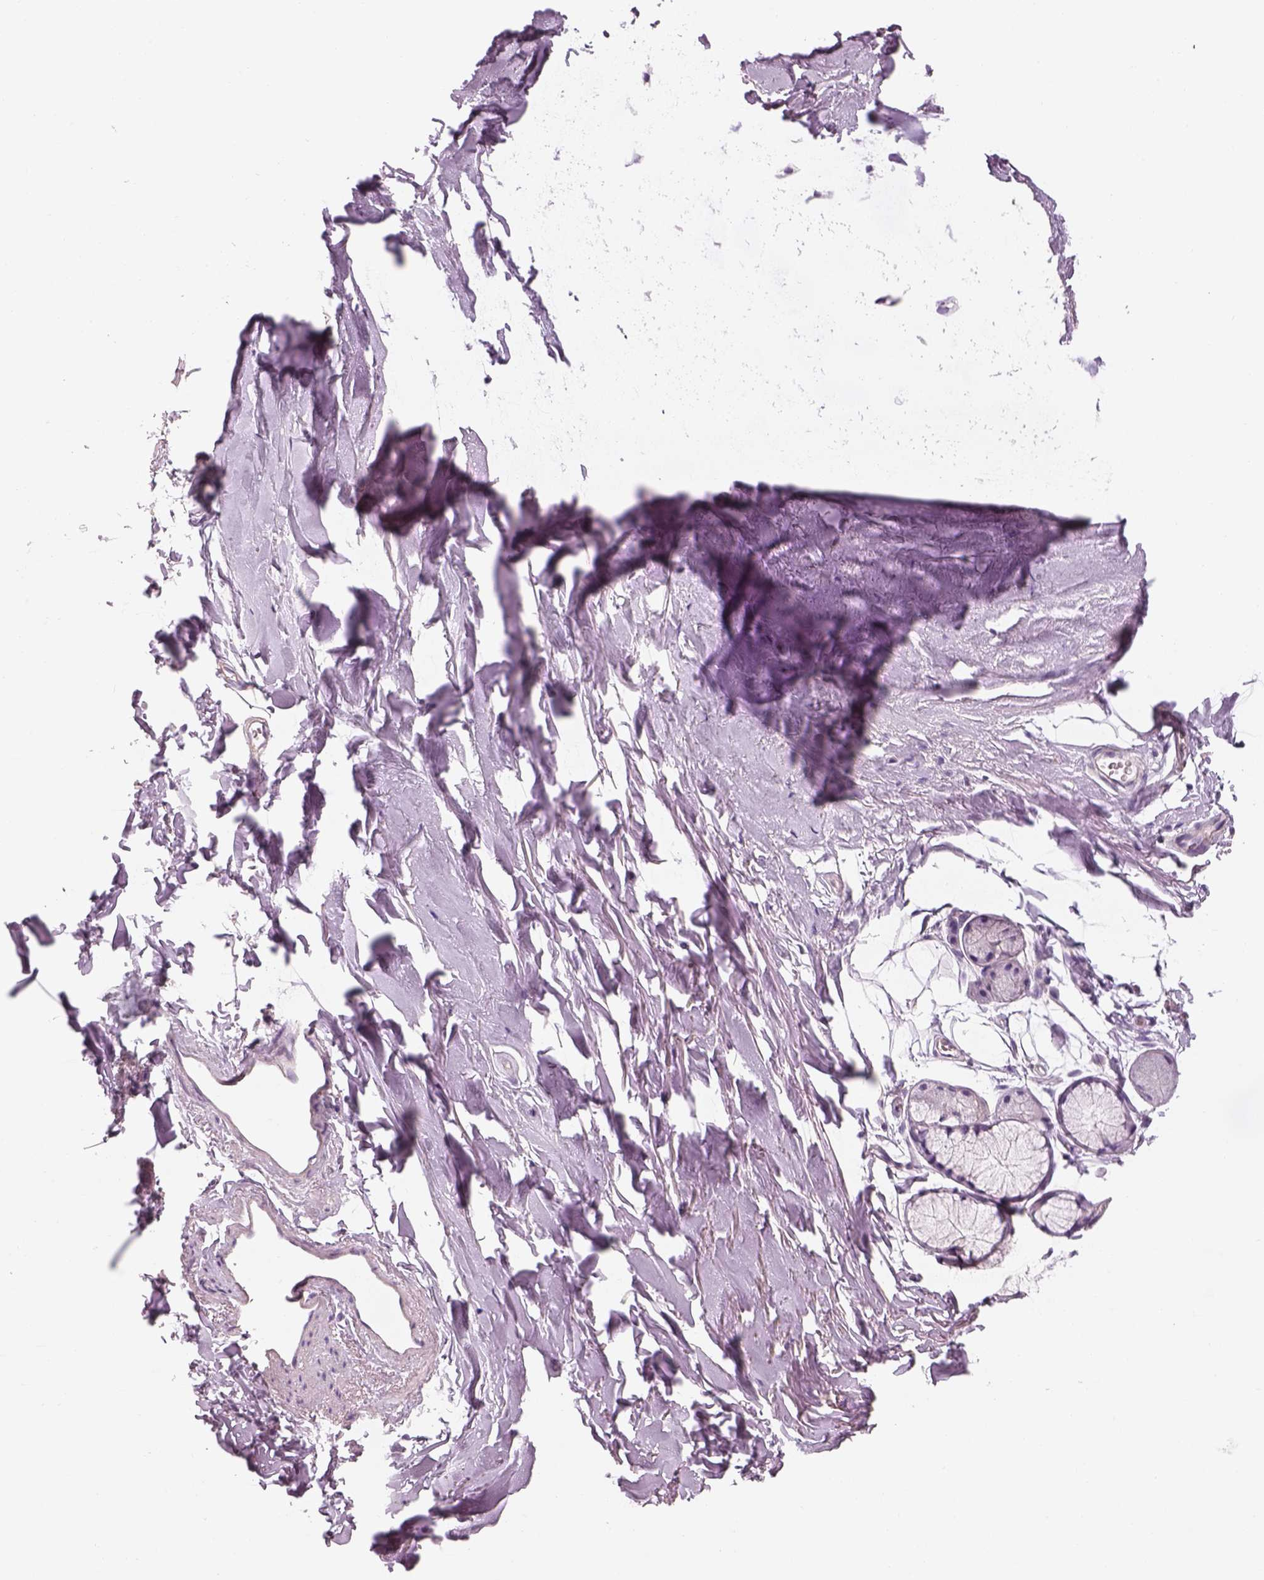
{"staining": {"intensity": "negative", "quantity": "none", "location": "none"}, "tissue": "adipose tissue", "cell_type": "Adipocytes", "image_type": "normal", "snomed": [{"axis": "morphology", "description": "Normal tissue, NOS"}, {"axis": "topography", "description": "Cartilage tissue"}, {"axis": "topography", "description": "Bronchus"}], "caption": "Adipose tissue stained for a protein using IHC shows no expression adipocytes.", "gene": "OTUD6A", "patient": {"sex": "female", "age": 79}}